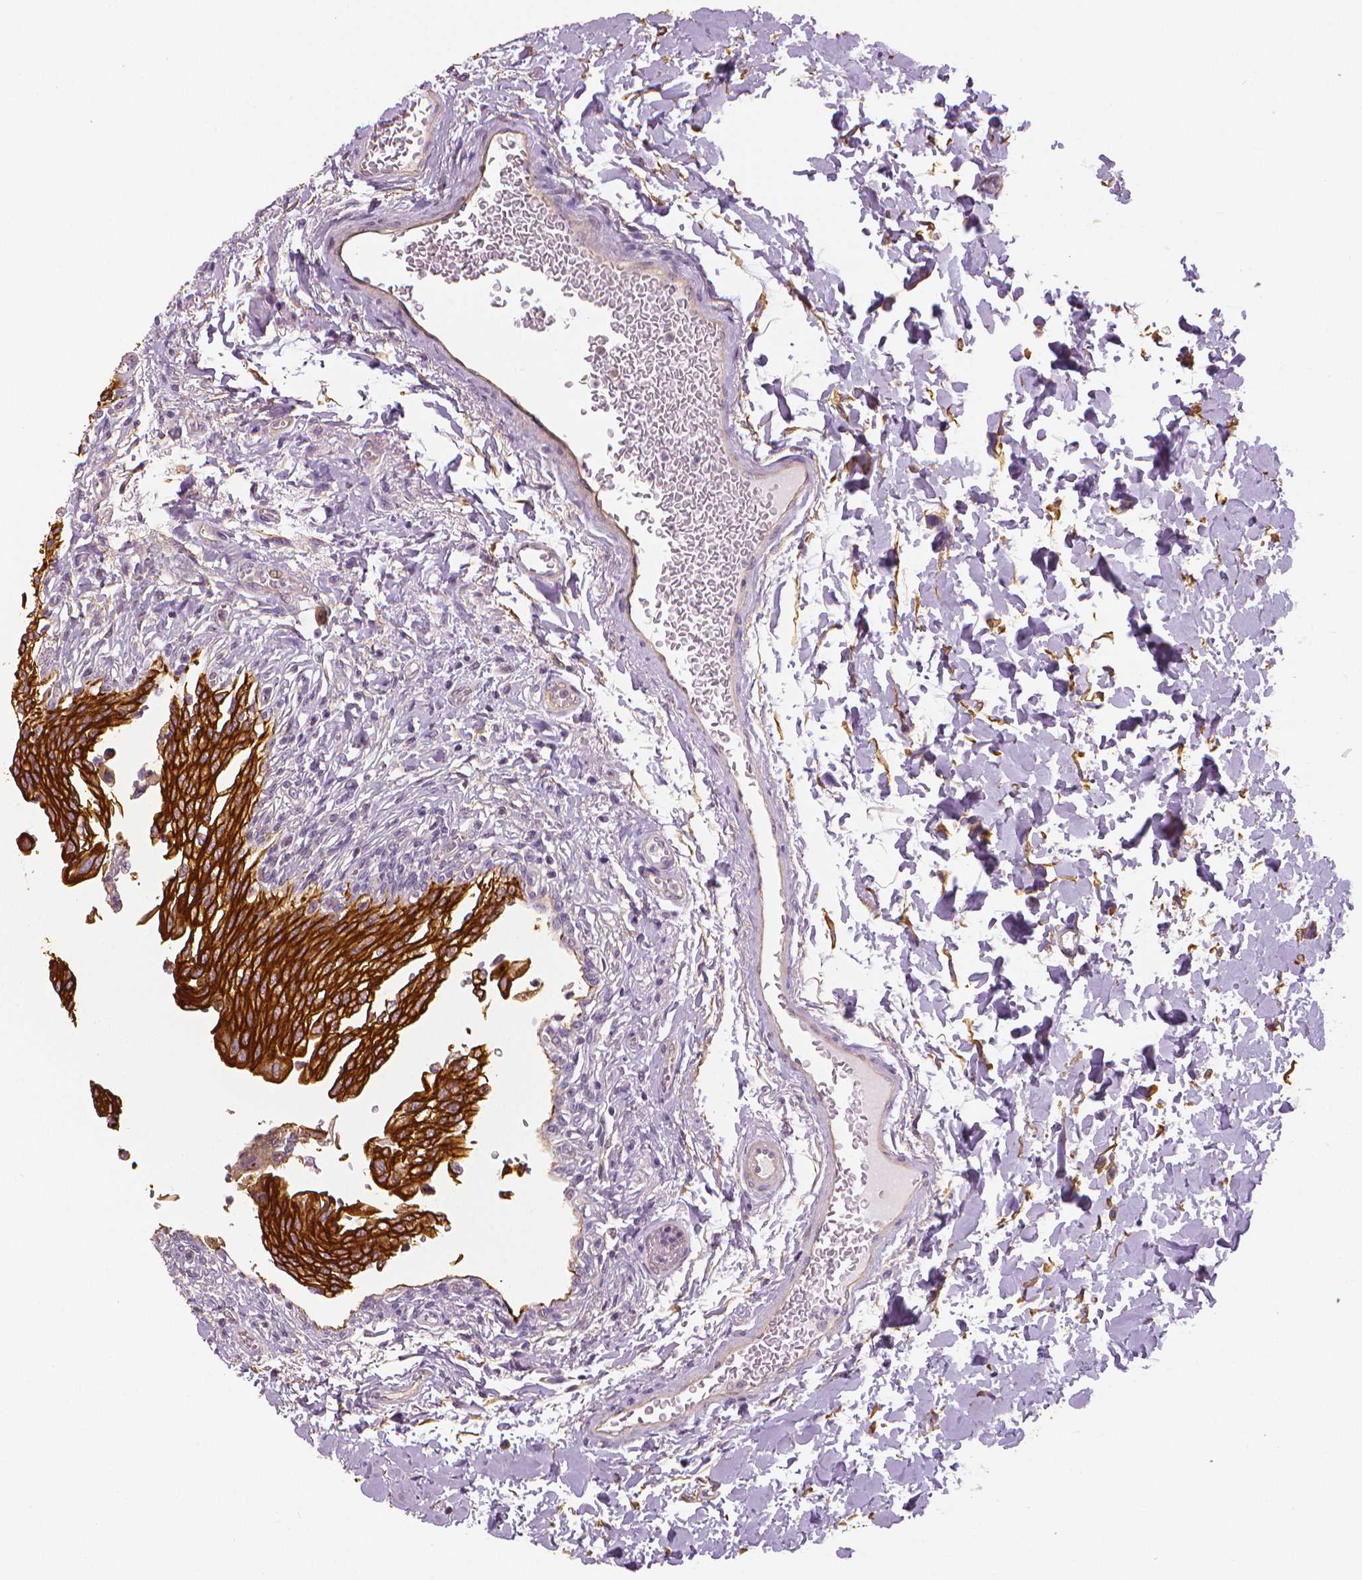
{"staining": {"intensity": "strong", "quantity": "25%-75%", "location": "cytoplasmic/membranous"}, "tissue": "urinary bladder", "cell_type": "Urothelial cells", "image_type": "normal", "snomed": [{"axis": "morphology", "description": "Normal tissue, NOS"}, {"axis": "topography", "description": "Urinary bladder"}, {"axis": "topography", "description": "Peripheral nerve tissue"}], "caption": "Urinary bladder stained for a protein (brown) reveals strong cytoplasmic/membranous positive expression in approximately 25%-75% of urothelial cells.", "gene": "MKI67", "patient": {"sex": "female", "age": 60}}